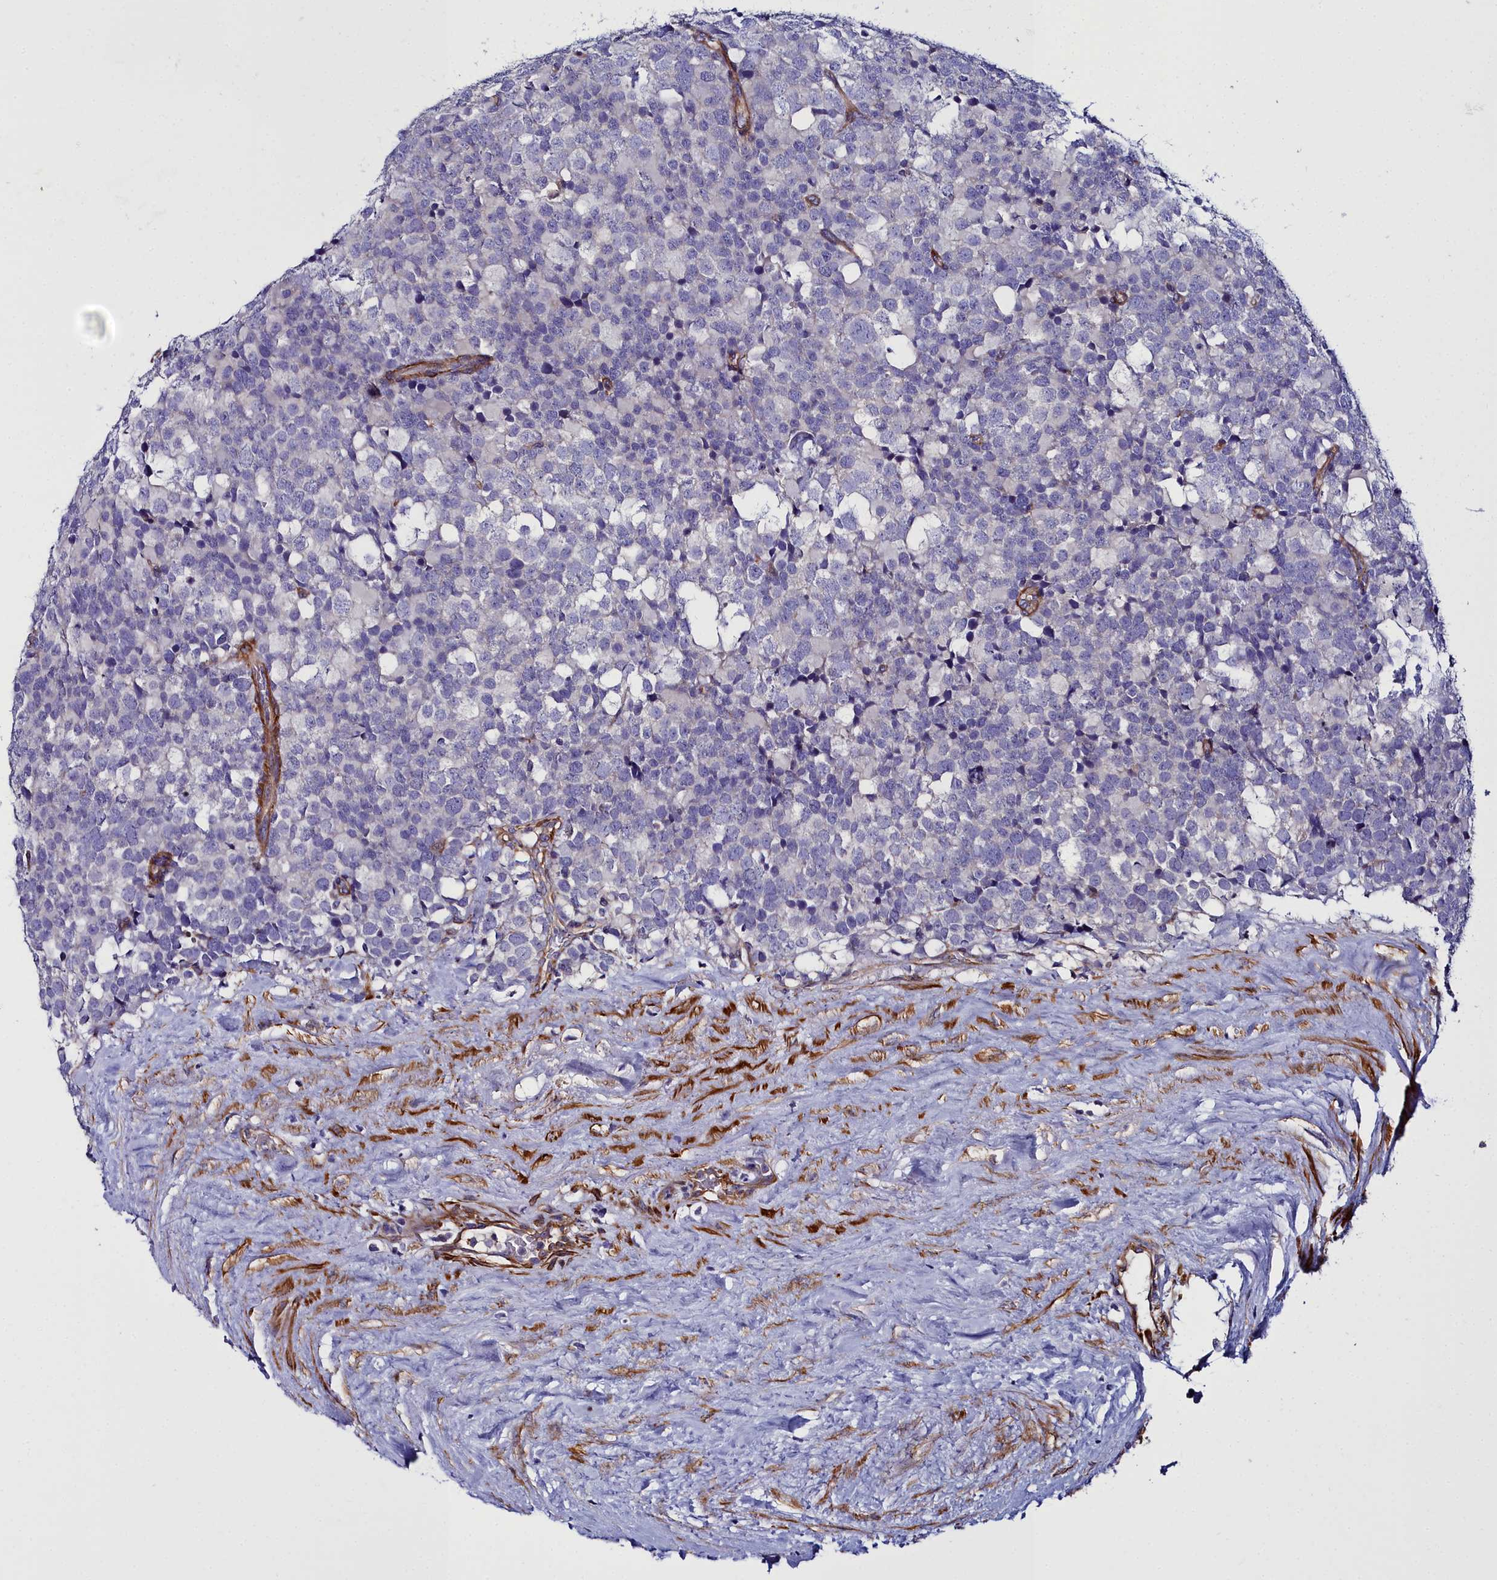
{"staining": {"intensity": "negative", "quantity": "none", "location": "none"}, "tissue": "testis cancer", "cell_type": "Tumor cells", "image_type": "cancer", "snomed": [{"axis": "morphology", "description": "Seminoma, NOS"}, {"axis": "topography", "description": "Testis"}], "caption": "Testis seminoma was stained to show a protein in brown. There is no significant expression in tumor cells.", "gene": "FADS3", "patient": {"sex": "male", "age": 71}}